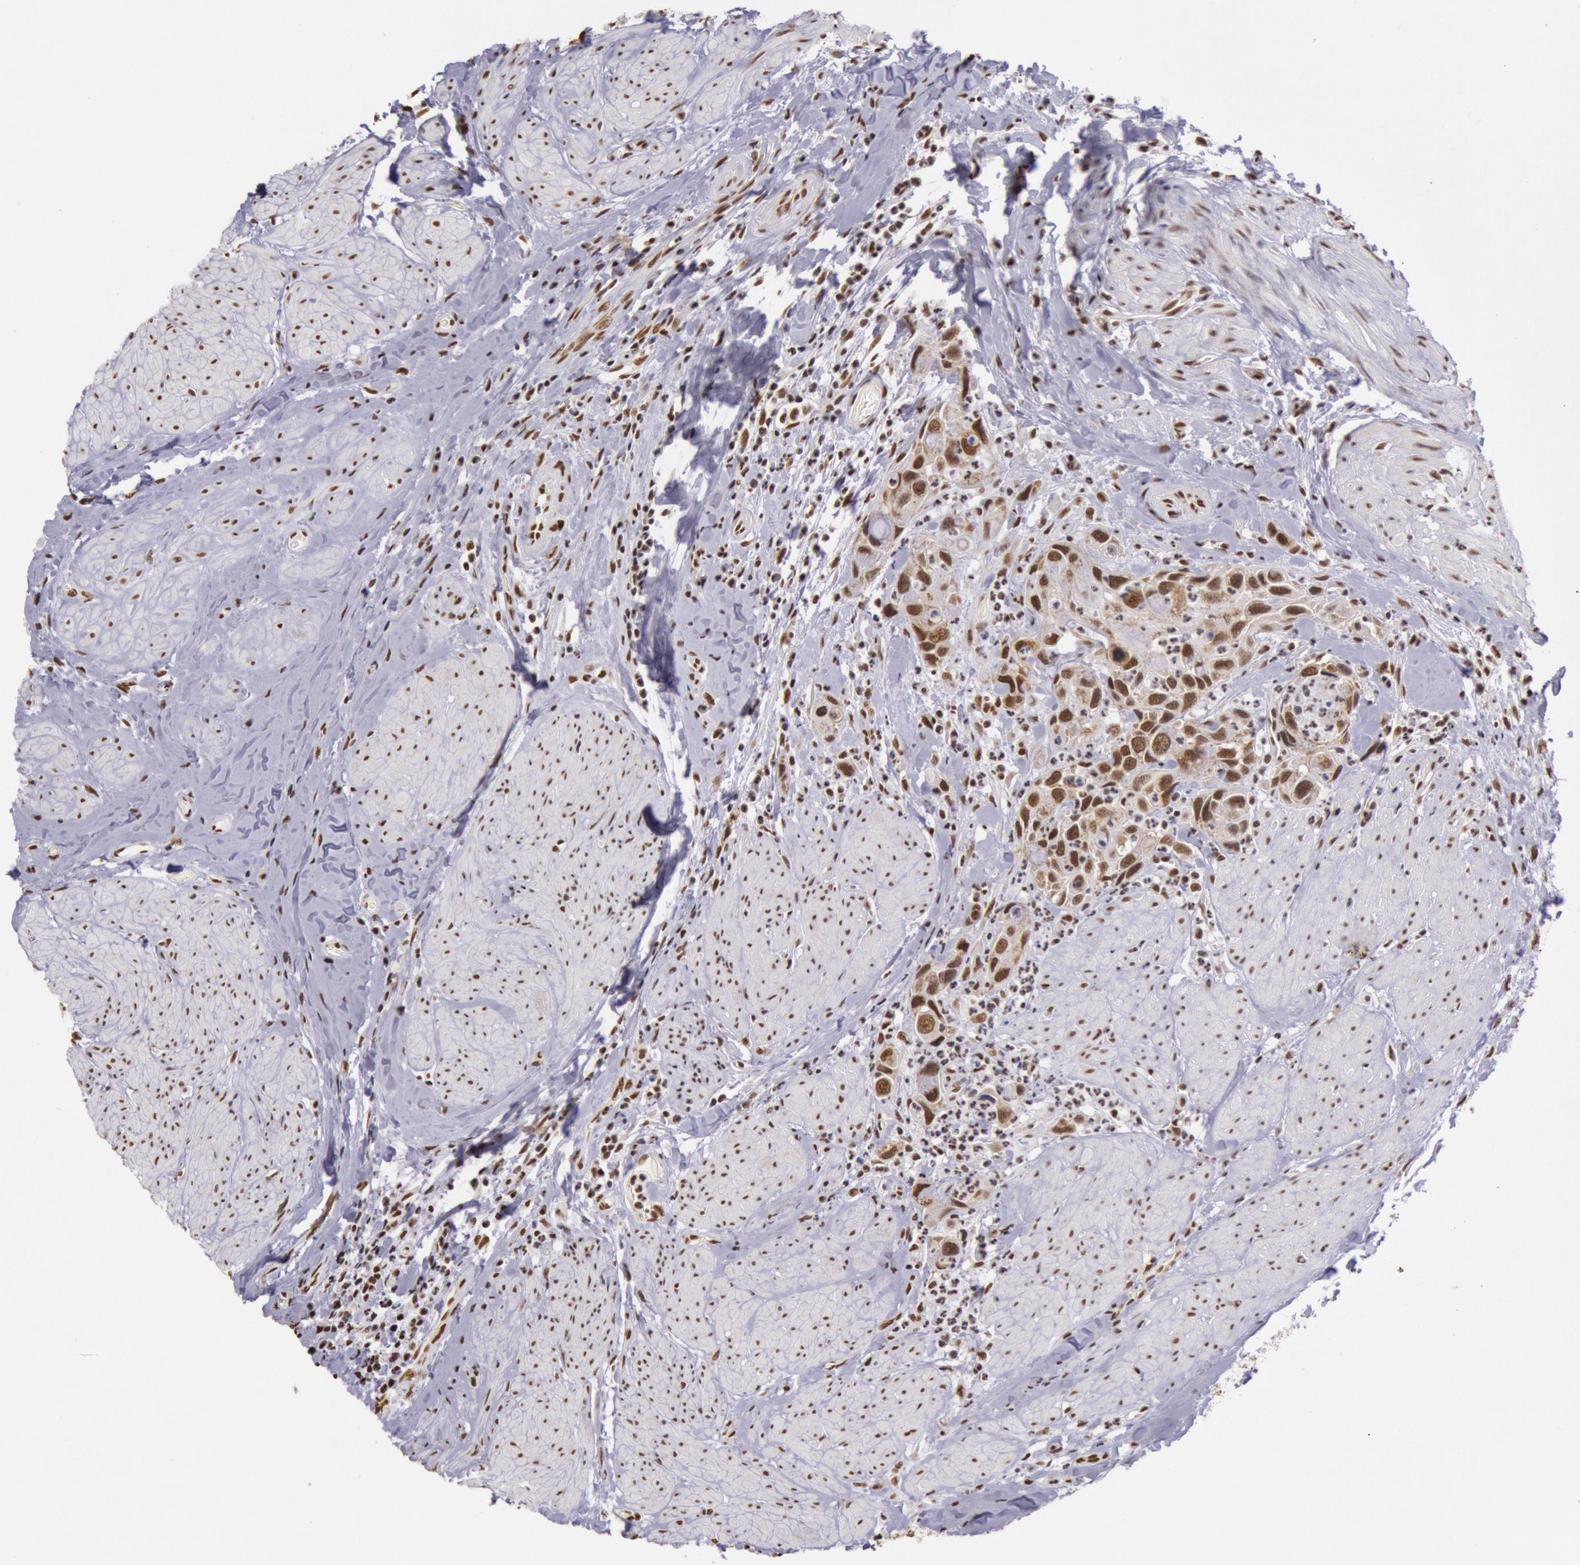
{"staining": {"intensity": "moderate", "quantity": ">75%", "location": "nuclear"}, "tissue": "urothelial cancer", "cell_type": "Tumor cells", "image_type": "cancer", "snomed": [{"axis": "morphology", "description": "Urothelial carcinoma, High grade"}, {"axis": "topography", "description": "Urinary bladder"}], "caption": "Tumor cells display medium levels of moderate nuclear staining in about >75% of cells in human urothelial cancer. (Stains: DAB (3,3'-diaminobenzidine) in brown, nuclei in blue, Microscopy: brightfield microscopy at high magnification).", "gene": "HNRNPH2", "patient": {"sex": "male", "age": 66}}